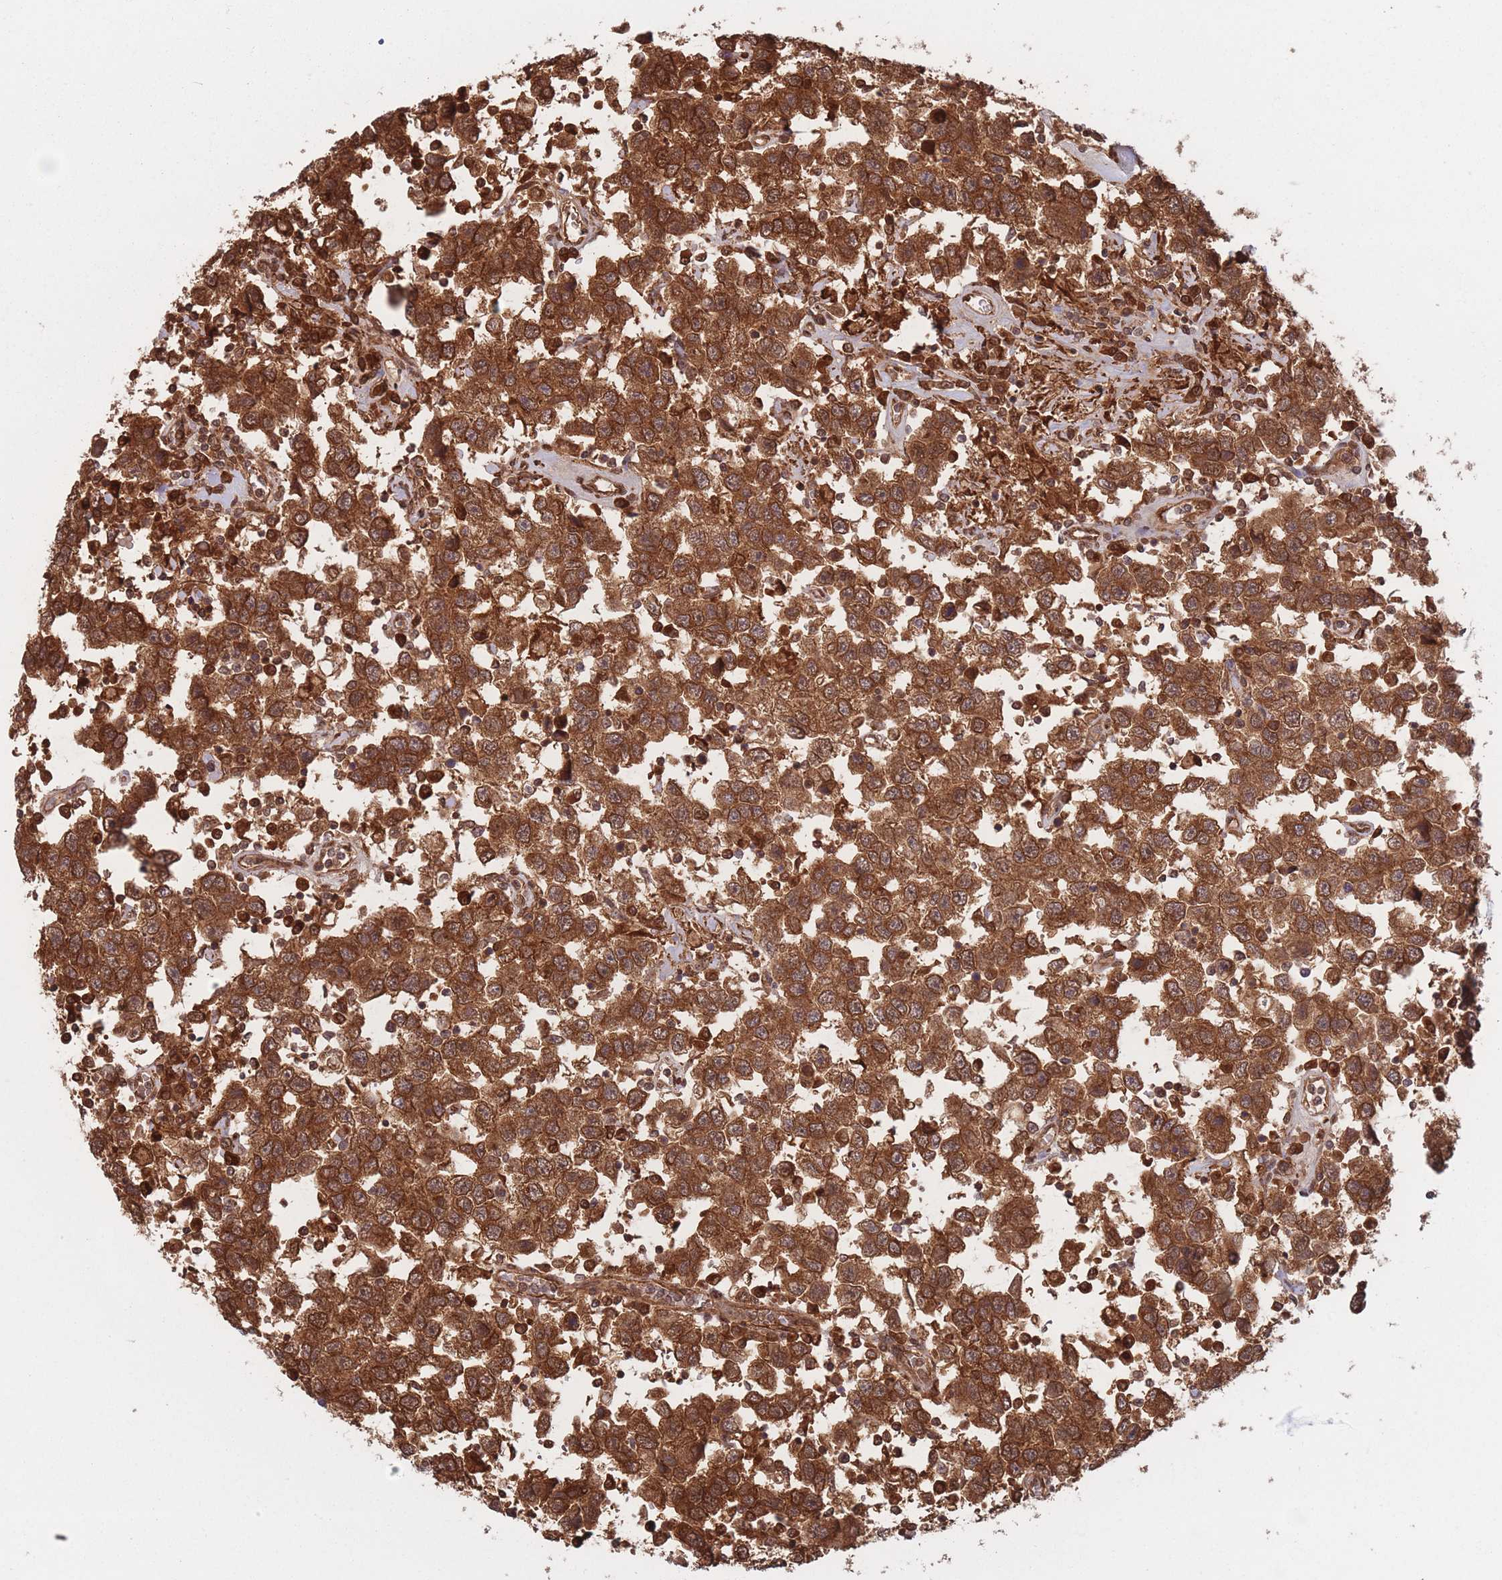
{"staining": {"intensity": "strong", "quantity": ">75%", "location": "cytoplasmic/membranous"}, "tissue": "testis cancer", "cell_type": "Tumor cells", "image_type": "cancer", "snomed": [{"axis": "morphology", "description": "Seminoma, NOS"}, {"axis": "topography", "description": "Testis"}], "caption": "Tumor cells reveal high levels of strong cytoplasmic/membranous staining in about >75% of cells in human testis cancer (seminoma).", "gene": "PODXL2", "patient": {"sex": "male", "age": 41}}